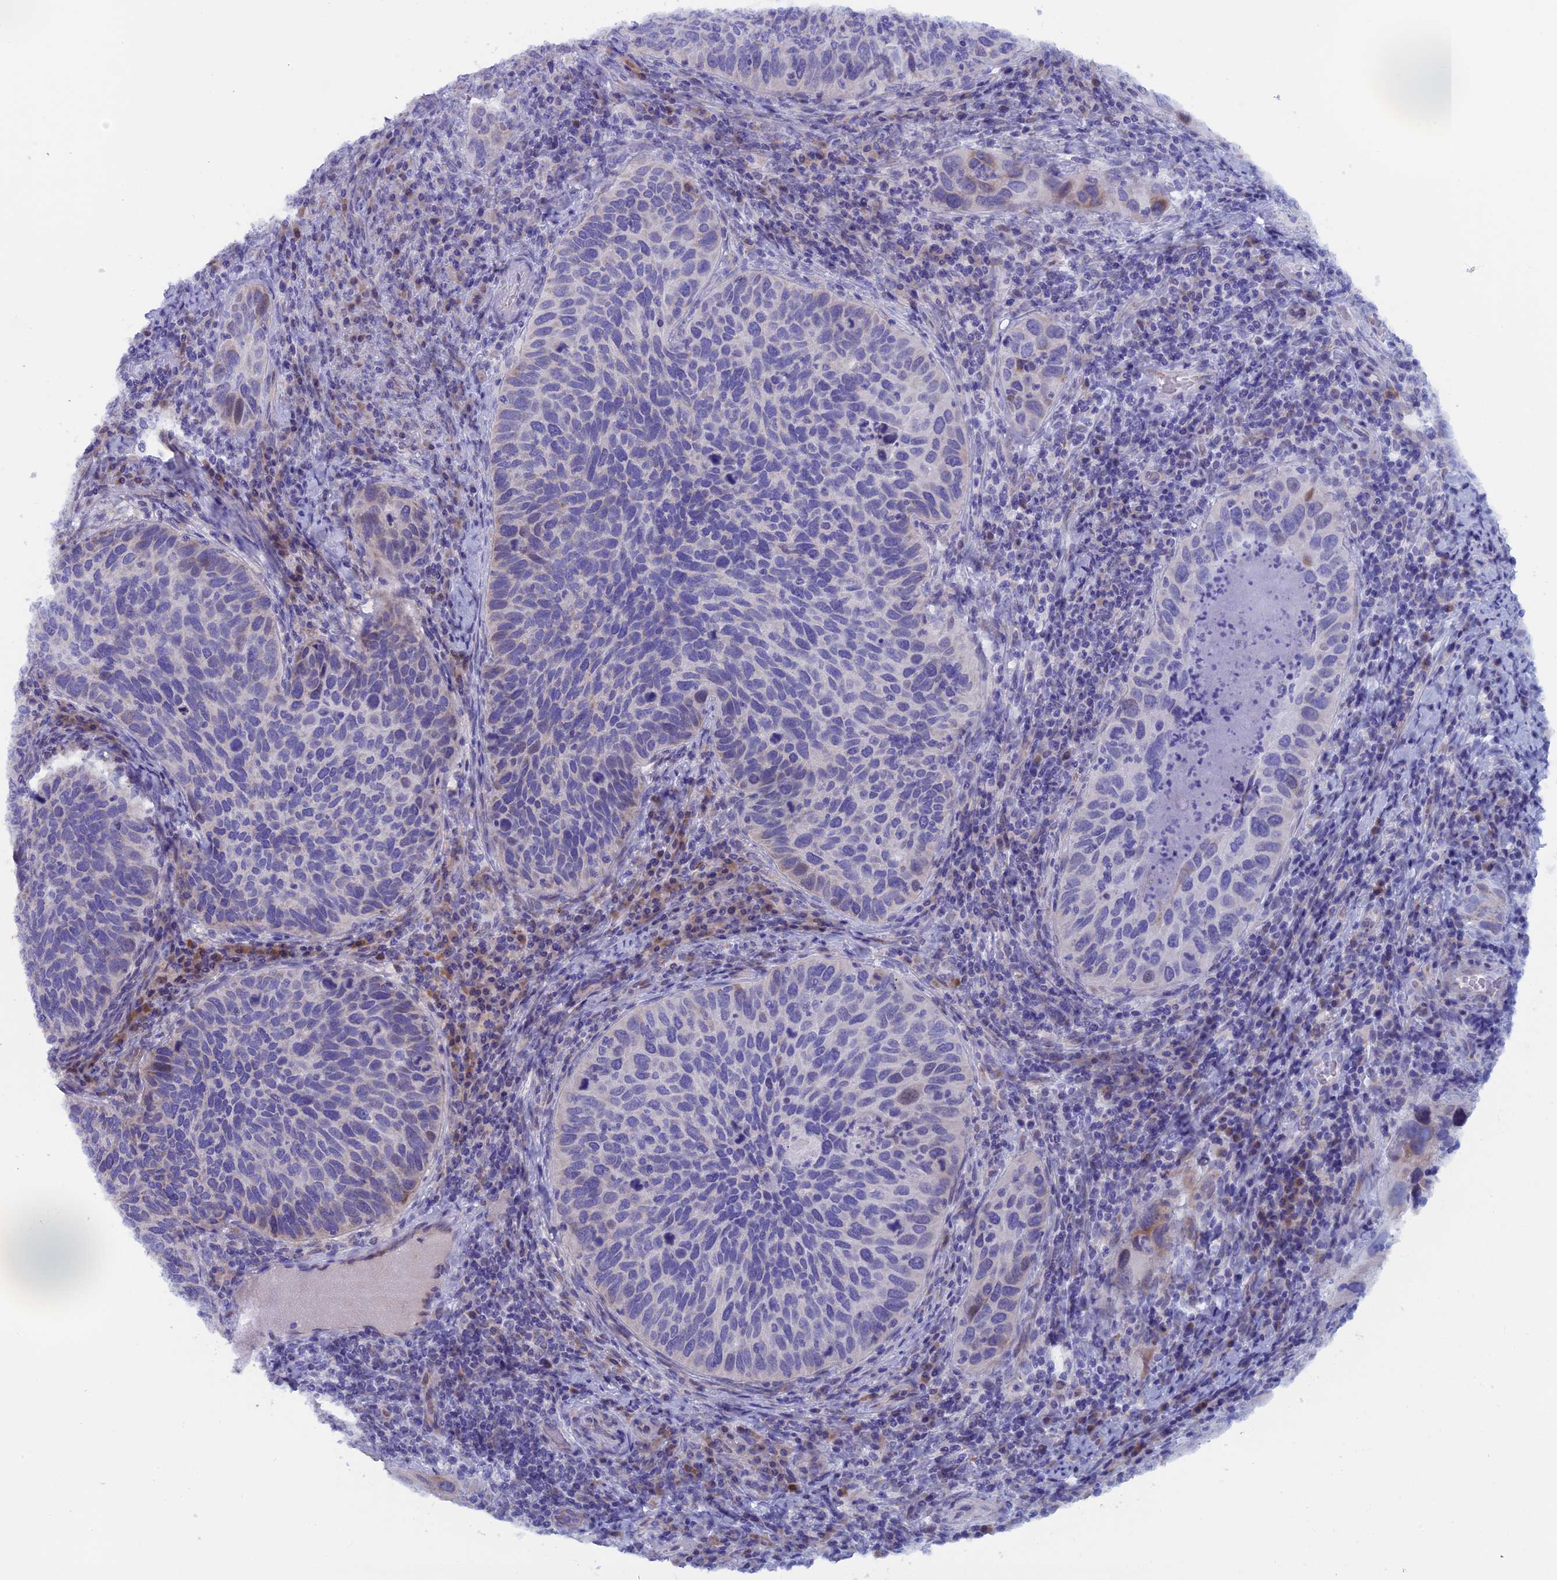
{"staining": {"intensity": "negative", "quantity": "none", "location": "none"}, "tissue": "cervical cancer", "cell_type": "Tumor cells", "image_type": "cancer", "snomed": [{"axis": "morphology", "description": "Squamous cell carcinoma, NOS"}, {"axis": "topography", "description": "Cervix"}], "caption": "Tumor cells show no significant positivity in cervical cancer (squamous cell carcinoma).", "gene": "NIBAN3", "patient": {"sex": "female", "age": 38}}